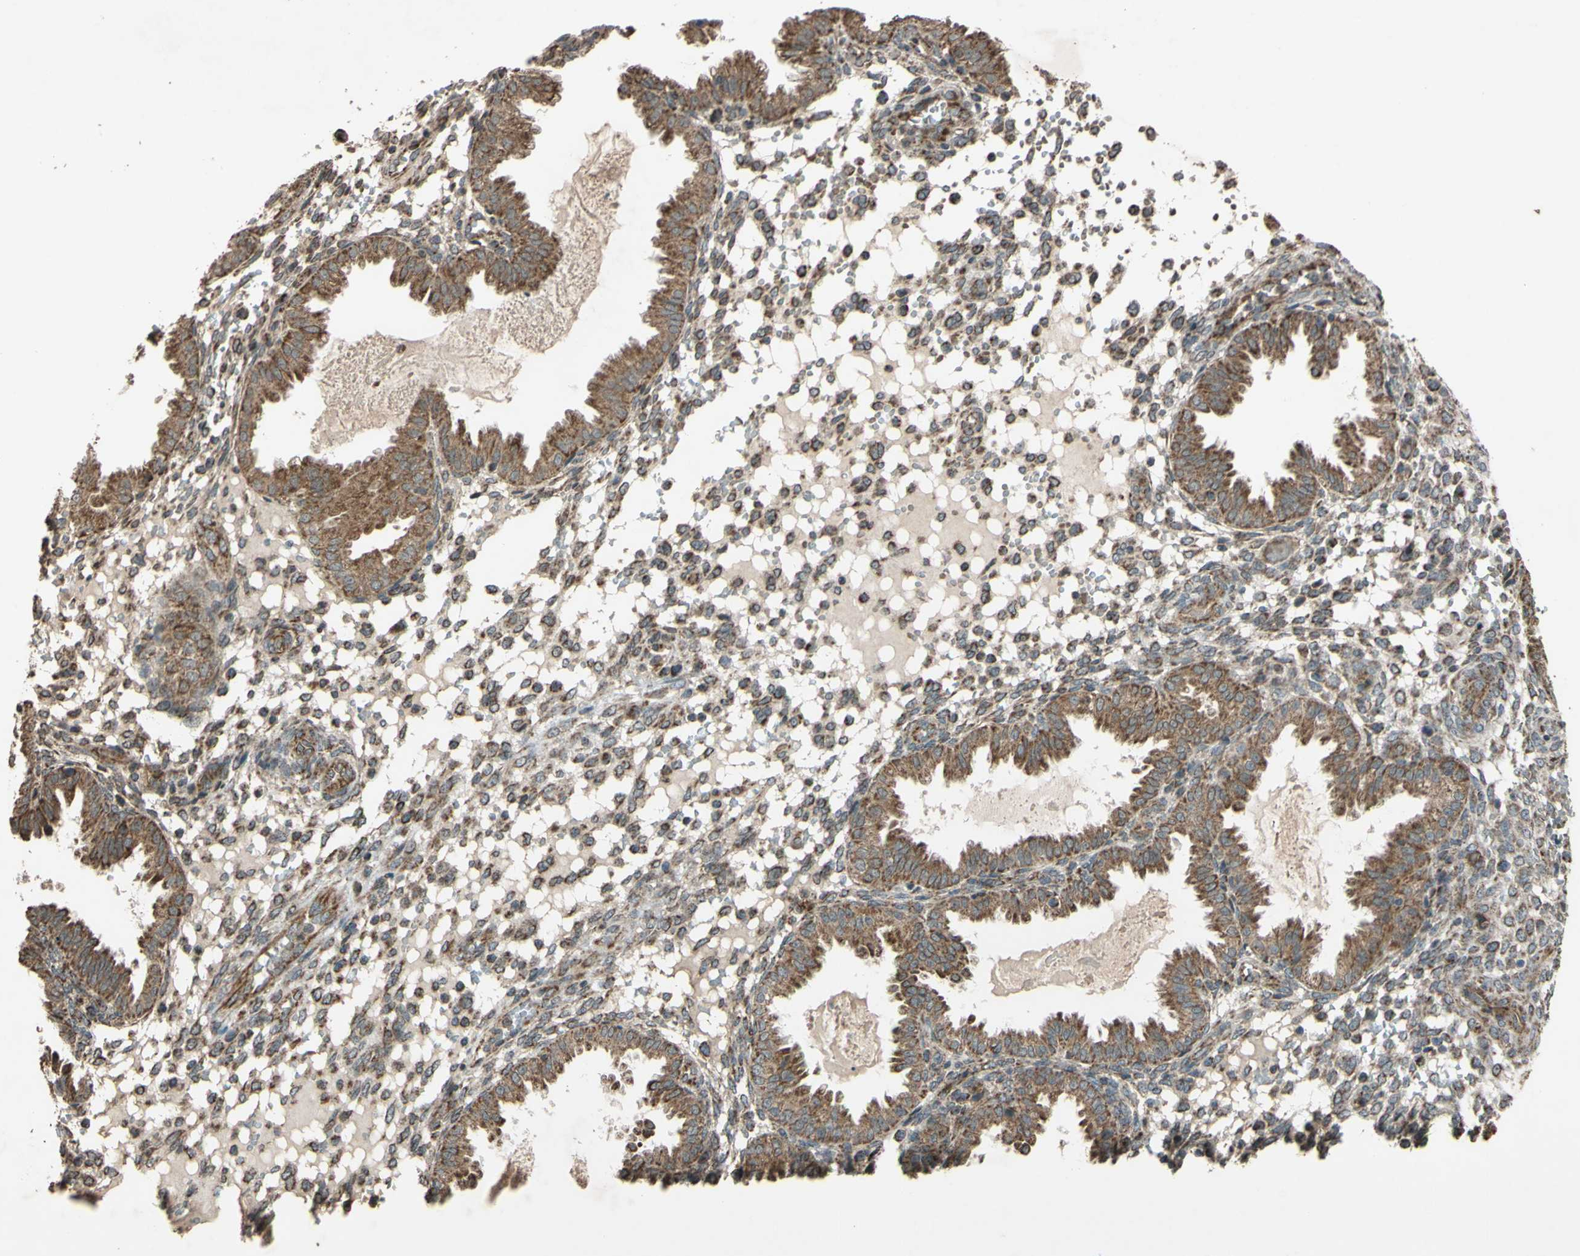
{"staining": {"intensity": "moderate", "quantity": "25%-75%", "location": "cytoplasmic/membranous"}, "tissue": "endometrium", "cell_type": "Cells in endometrial stroma", "image_type": "normal", "snomed": [{"axis": "morphology", "description": "Normal tissue, NOS"}, {"axis": "topography", "description": "Endometrium"}], "caption": "Immunohistochemical staining of unremarkable human endometrium shows medium levels of moderate cytoplasmic/membranous expression in about 25%-75% of cells in endometrial stroma. (Stains: DAB in brown, nuclei in blue, Microscopy: brightfield microscopy at high magnification).", "gene": "ACOT8", "patient": {"sex": "female", "age": 33}}